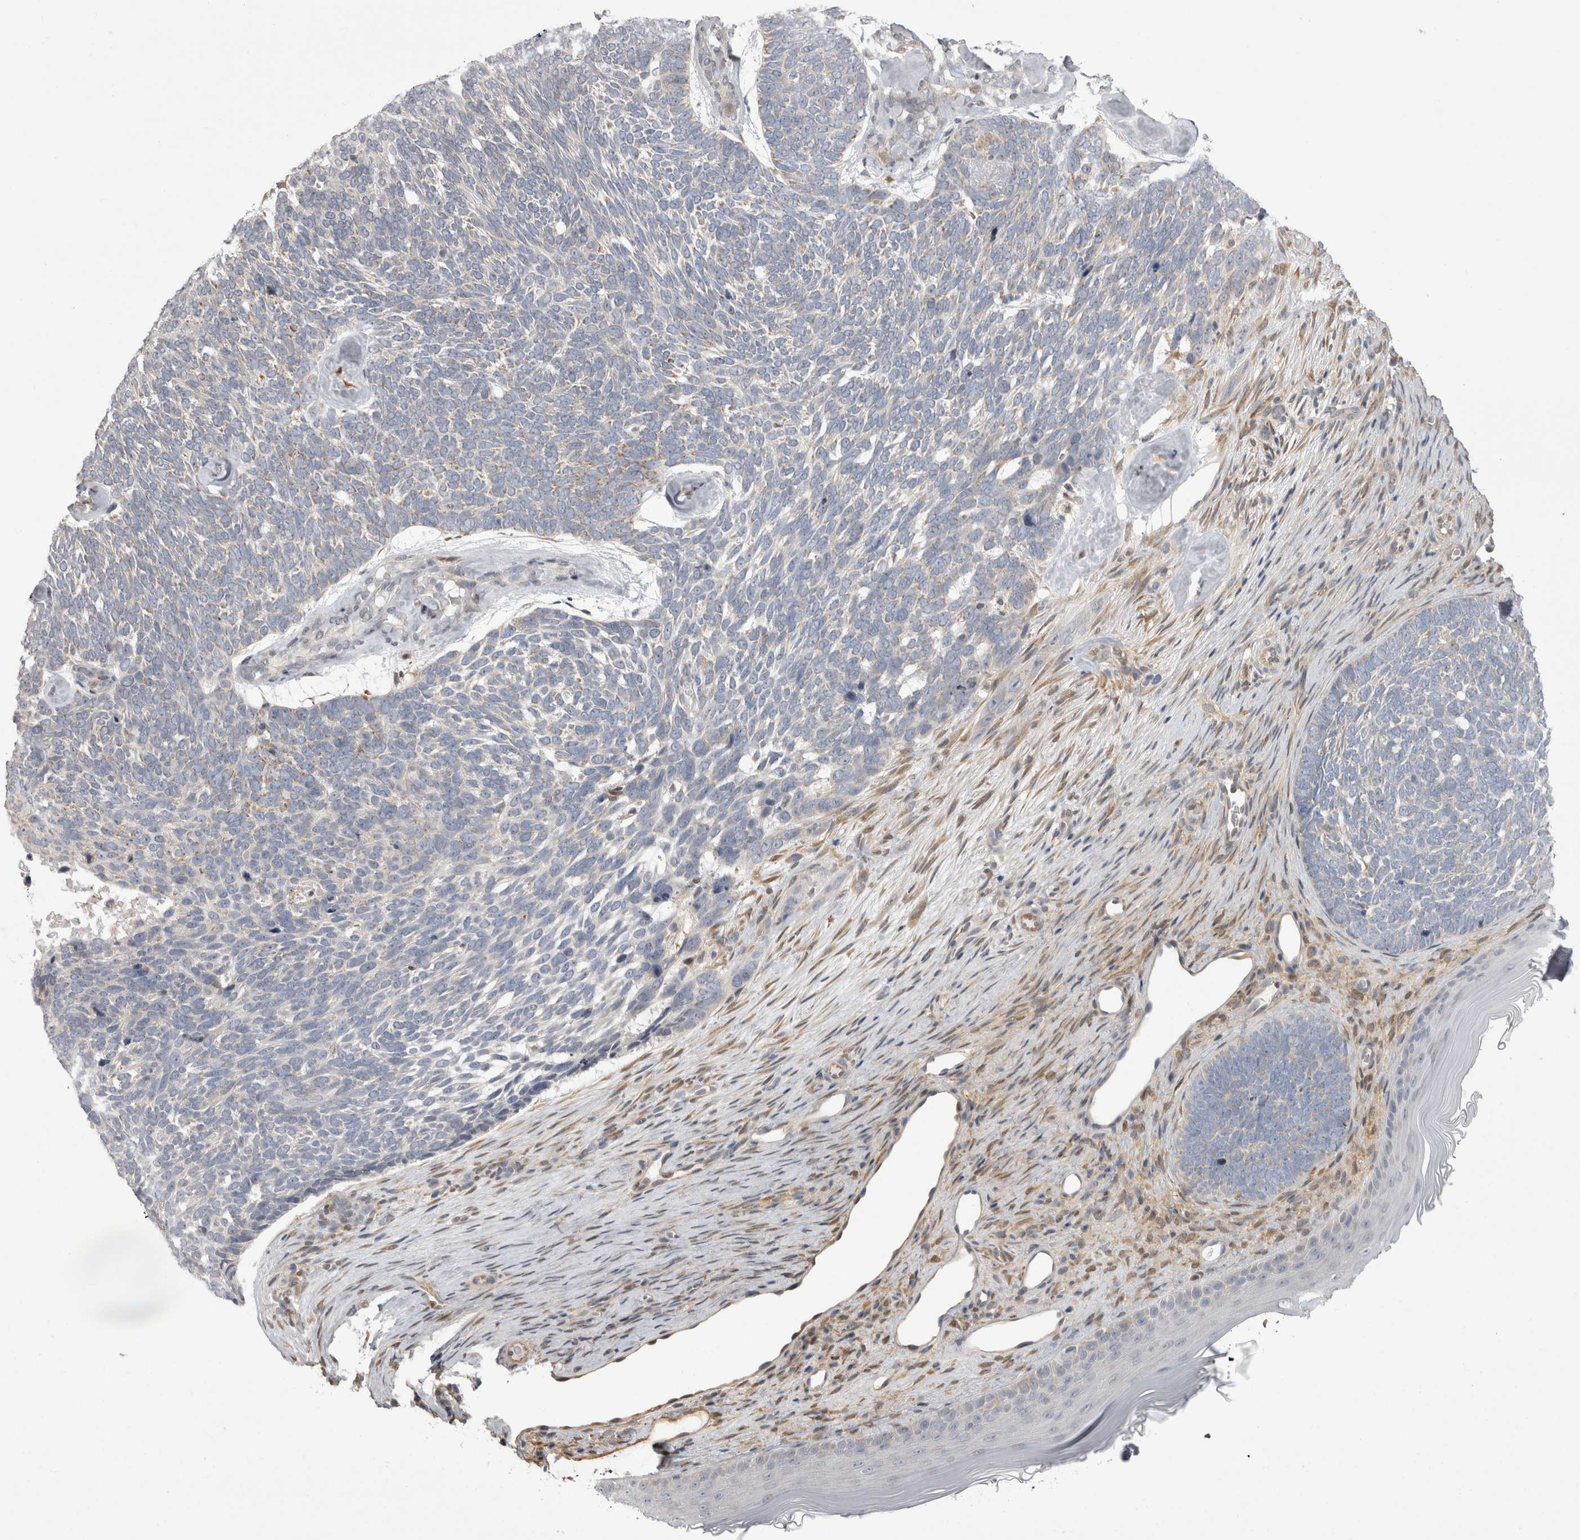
{"staining": {"intensity": "weak", "quantity": "25%-75%", "location": "cytoplasmic/membranous"}, "tissue": "skin cancer", "cell_type": "Tumor cells", "image_type": "cancer", "snomed": [{"axis": "morphology", "description": "Basal cell carcinoma"}, {"axis": "topography", "description": "Skin"}], "caption": "Human skin cancer (basal cell carcinoma) stained with a protein marker displays weak staining in tumor cells.", "gene": "CHIC2", "patient": {"sex": "female", "age": 85}}